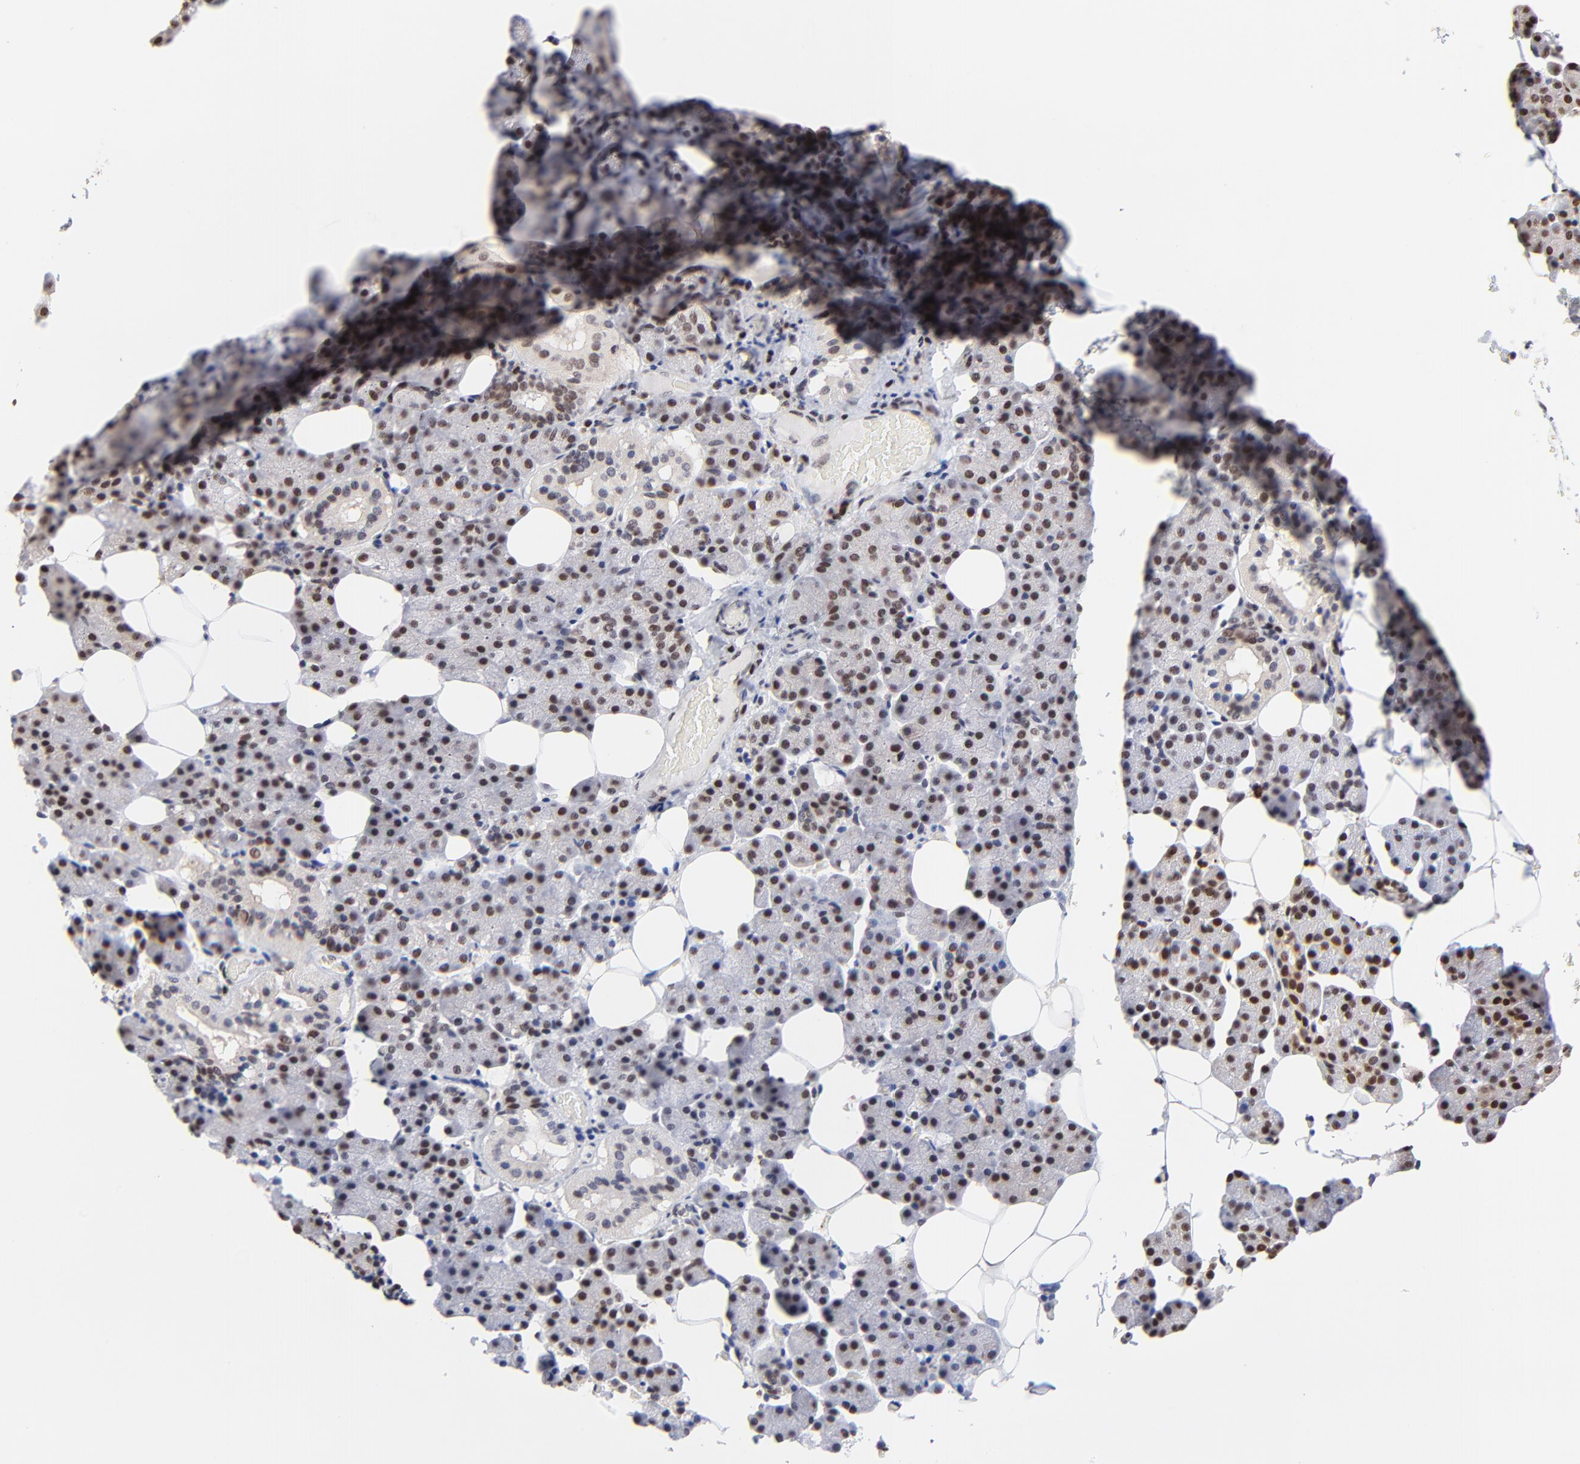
{"staining": {"intensity": "strong", "quantity": "25%-75%", "location": "nuclear"}, "tissue": "salivary gland", "cell_type": "Glandular cells", "image_type": "normal", "snomed": [{"axis": "morphology", "description": "Normal tissue, NOS"}, {"axis": "topography", "description": "Lymph node"}, {"axis": "topography", "description": "Salivary gland"}], "caption": "Normal salivary gland reveals strong nuclear positivity in approximately 25%-75% of glandular cells (Stains: DAB (3,3'-diaminobenzidine) in brown, nuclei in blue, Microscopy: brightfield microscopy at high magnification)..", "gene": "DSN1", "patient": {"sex": "male", "age": 8}}